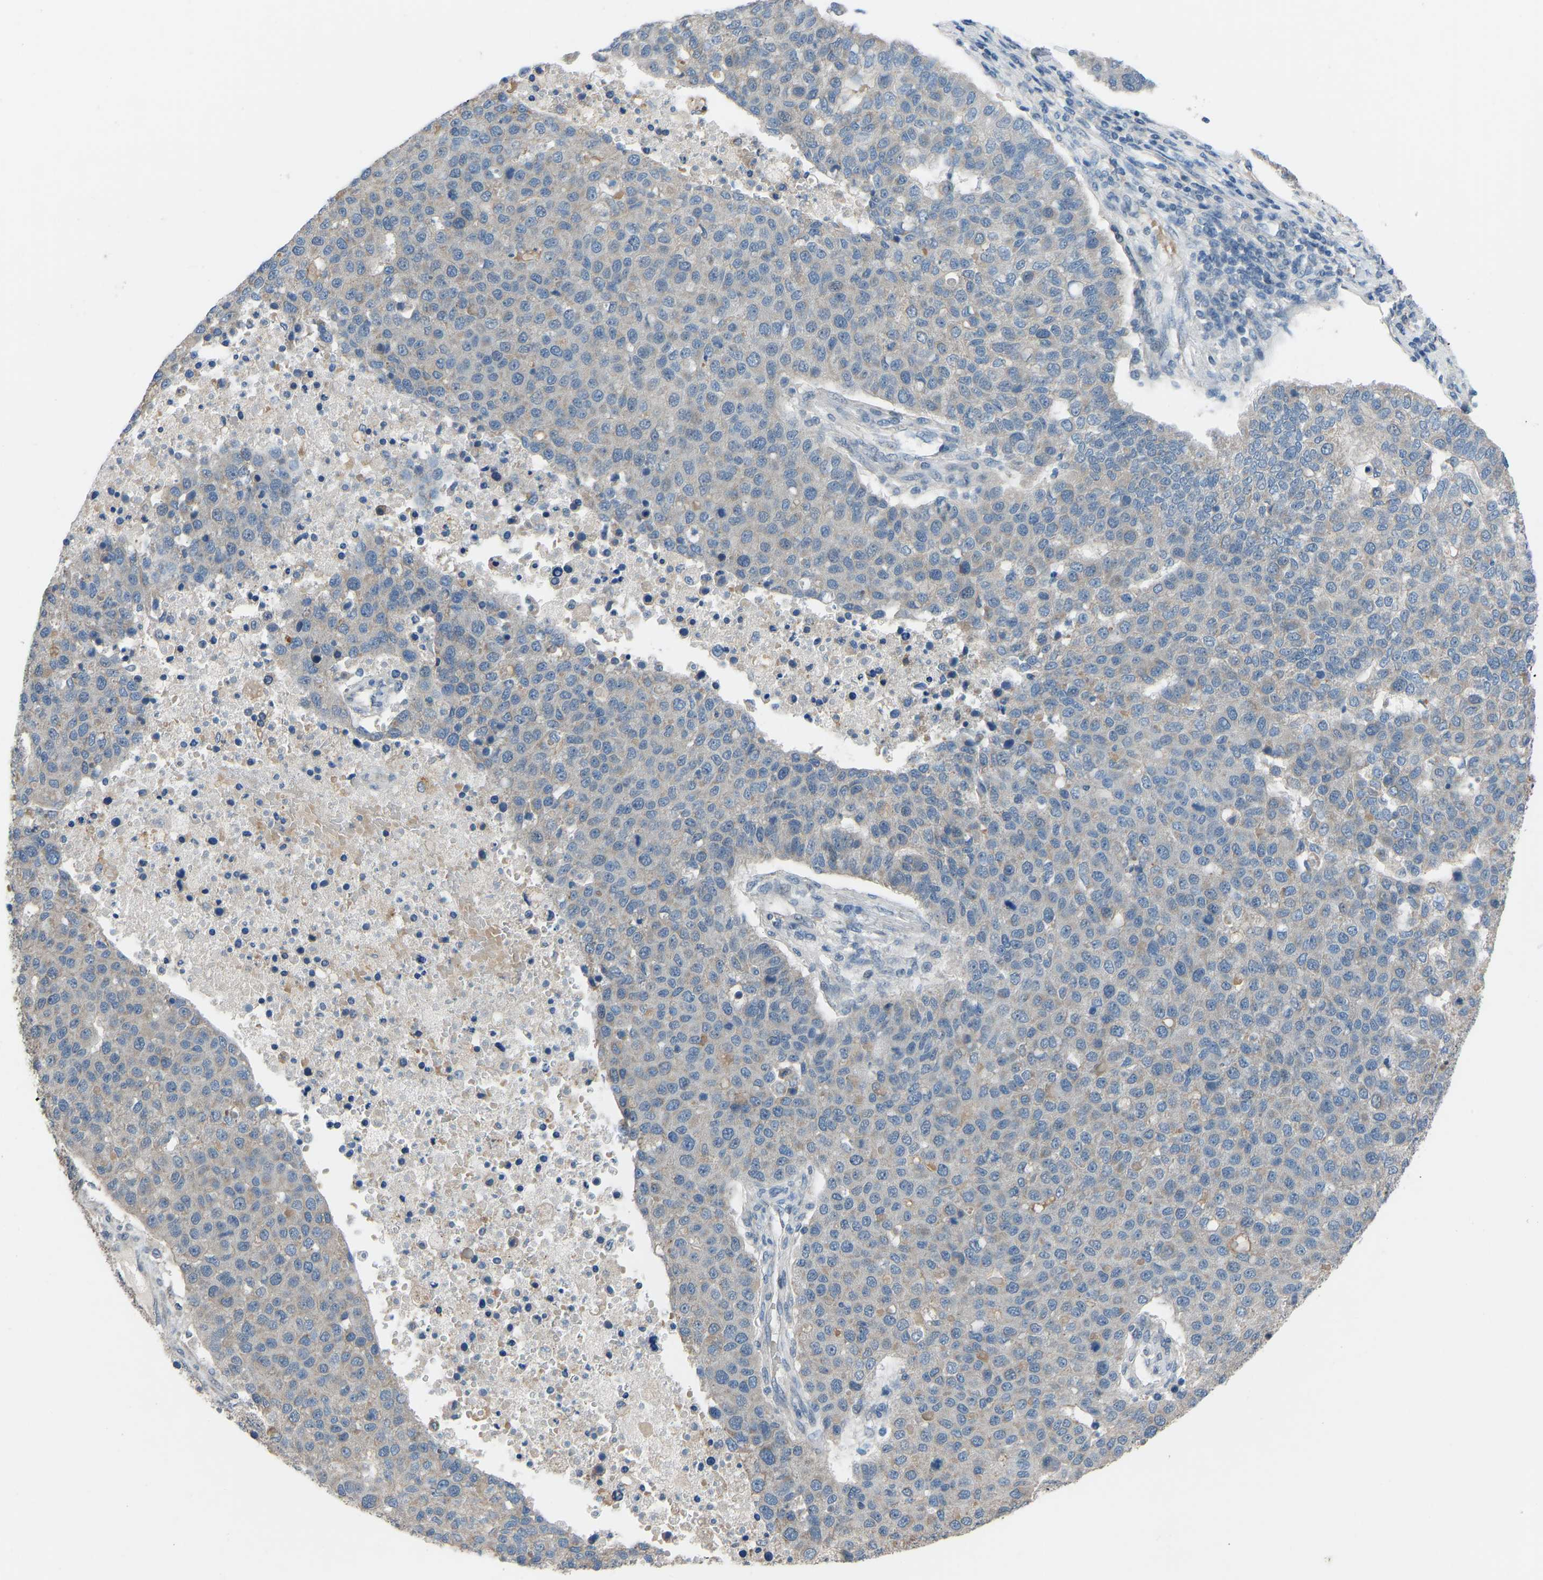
{"staining": {"intensity": "negative", "quantity": "none", "location": "none"}, "tissue": "pancreatic cancer", "cell_type": "Tumor cells", "image_type": "cancer", "snomed": [{"axis": "morphology", "description": "Adenocarcinoma, NOS"}, {"axis": "topography", "description": "Pancreas"}], "caption": "Immunohistochemistry (IHC) photomicrograph of neoplastic tissue: human pancreatic cancer stained with DAB demonstrates no significant protein expression in tumor cells.", "gene": "CDK2AP1", "patient": {"sex": "female", "age": 61}}